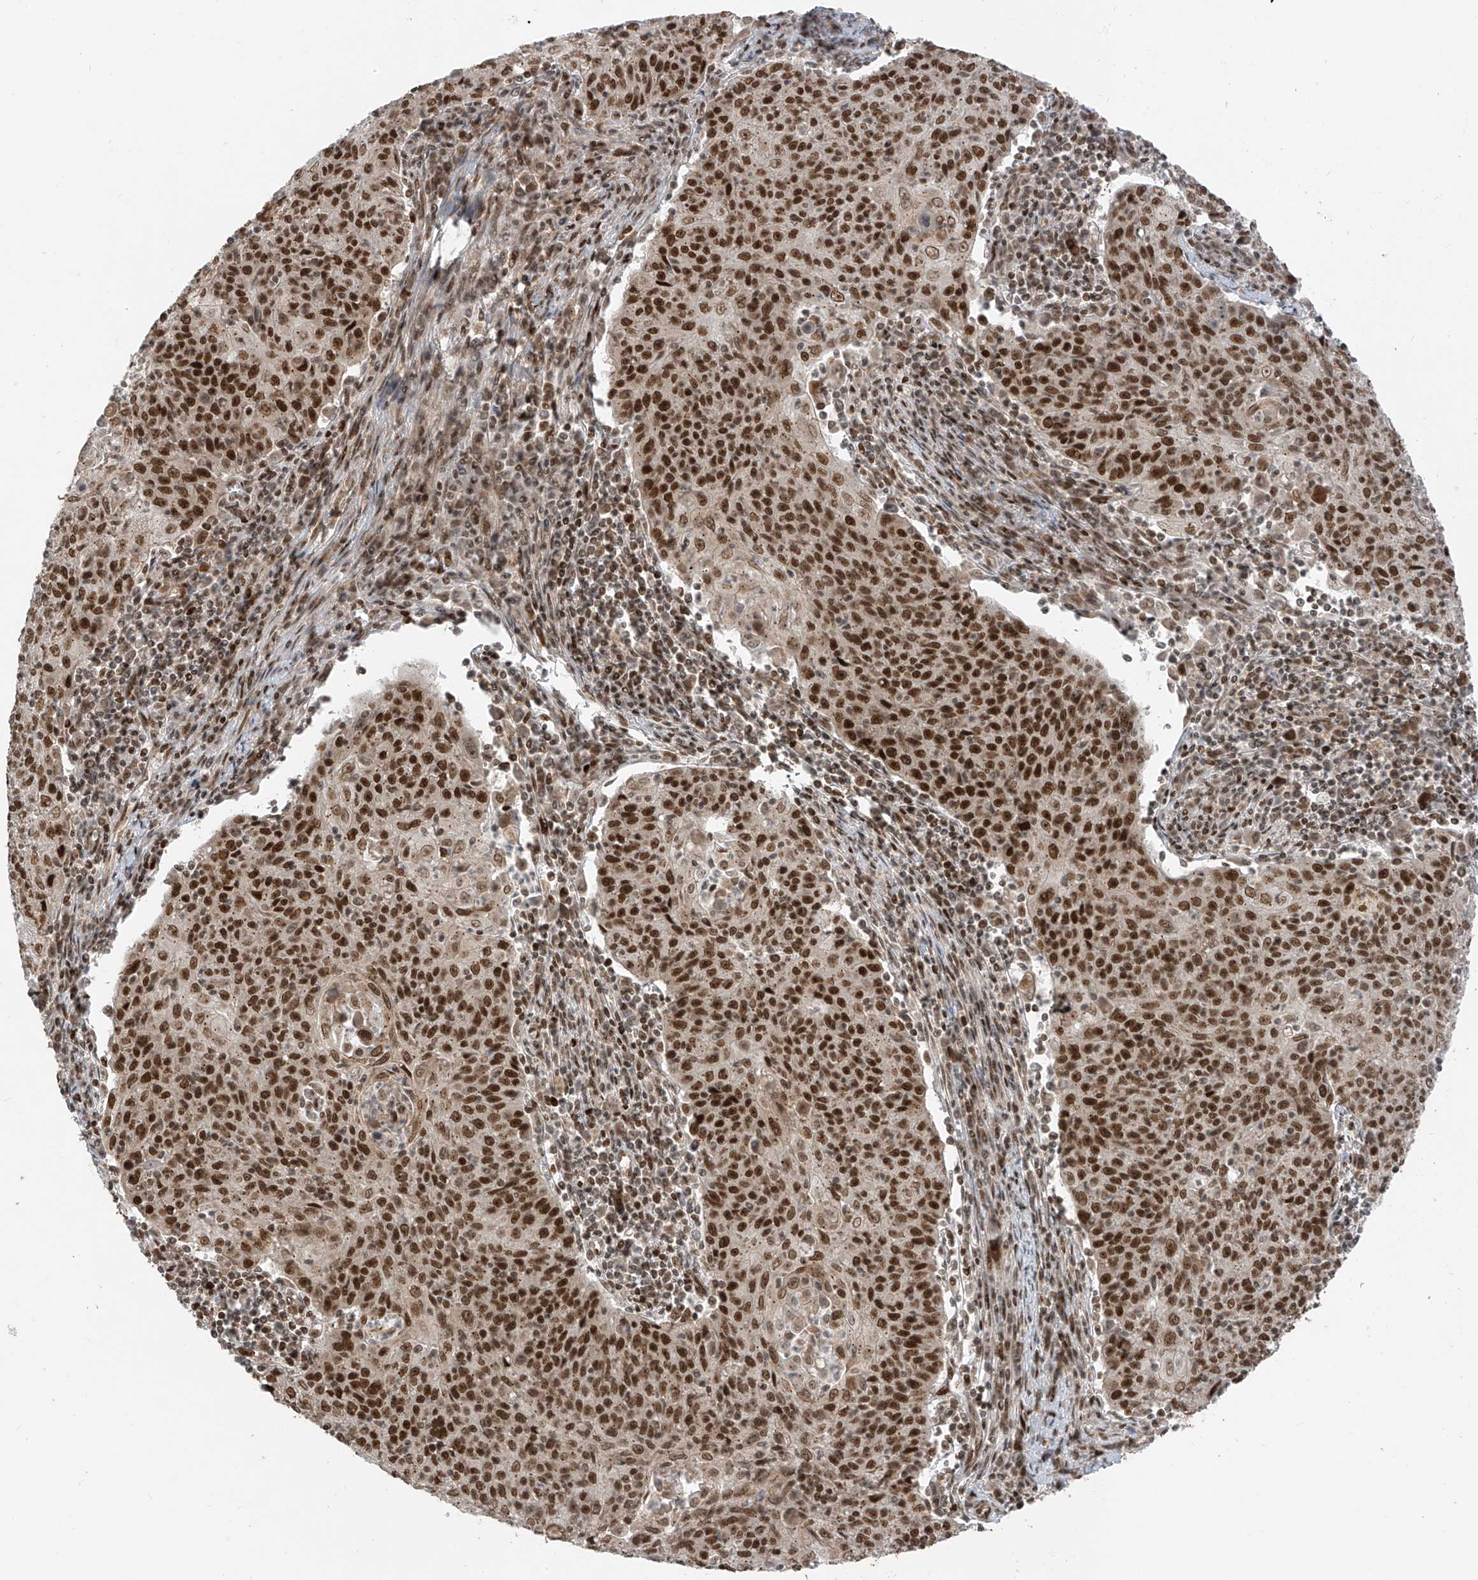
{"staining": {"intensity": "strong", "quantity": ">75%", "location": "nuclear"}, "tissue": "cervical cancer", "cell_type": "Tumor cells", "image_type": "cancer", "snomed": [{"axis": "morphology", "description": "Squamous cell carcinoma, NOS"}, {"axis": "topography", "description": "Cervix"}], "caption": "Protein staining exhibits strong nuclear staining in approximately >75% of tumor cells in cervical cancer. (Stains: DAB in brown, nuclei in blue, Microscopy: brightfield microscopy at high magnification).", "gene": "ARHGEF3", "patient": {"sex": "female", "age": 48}}